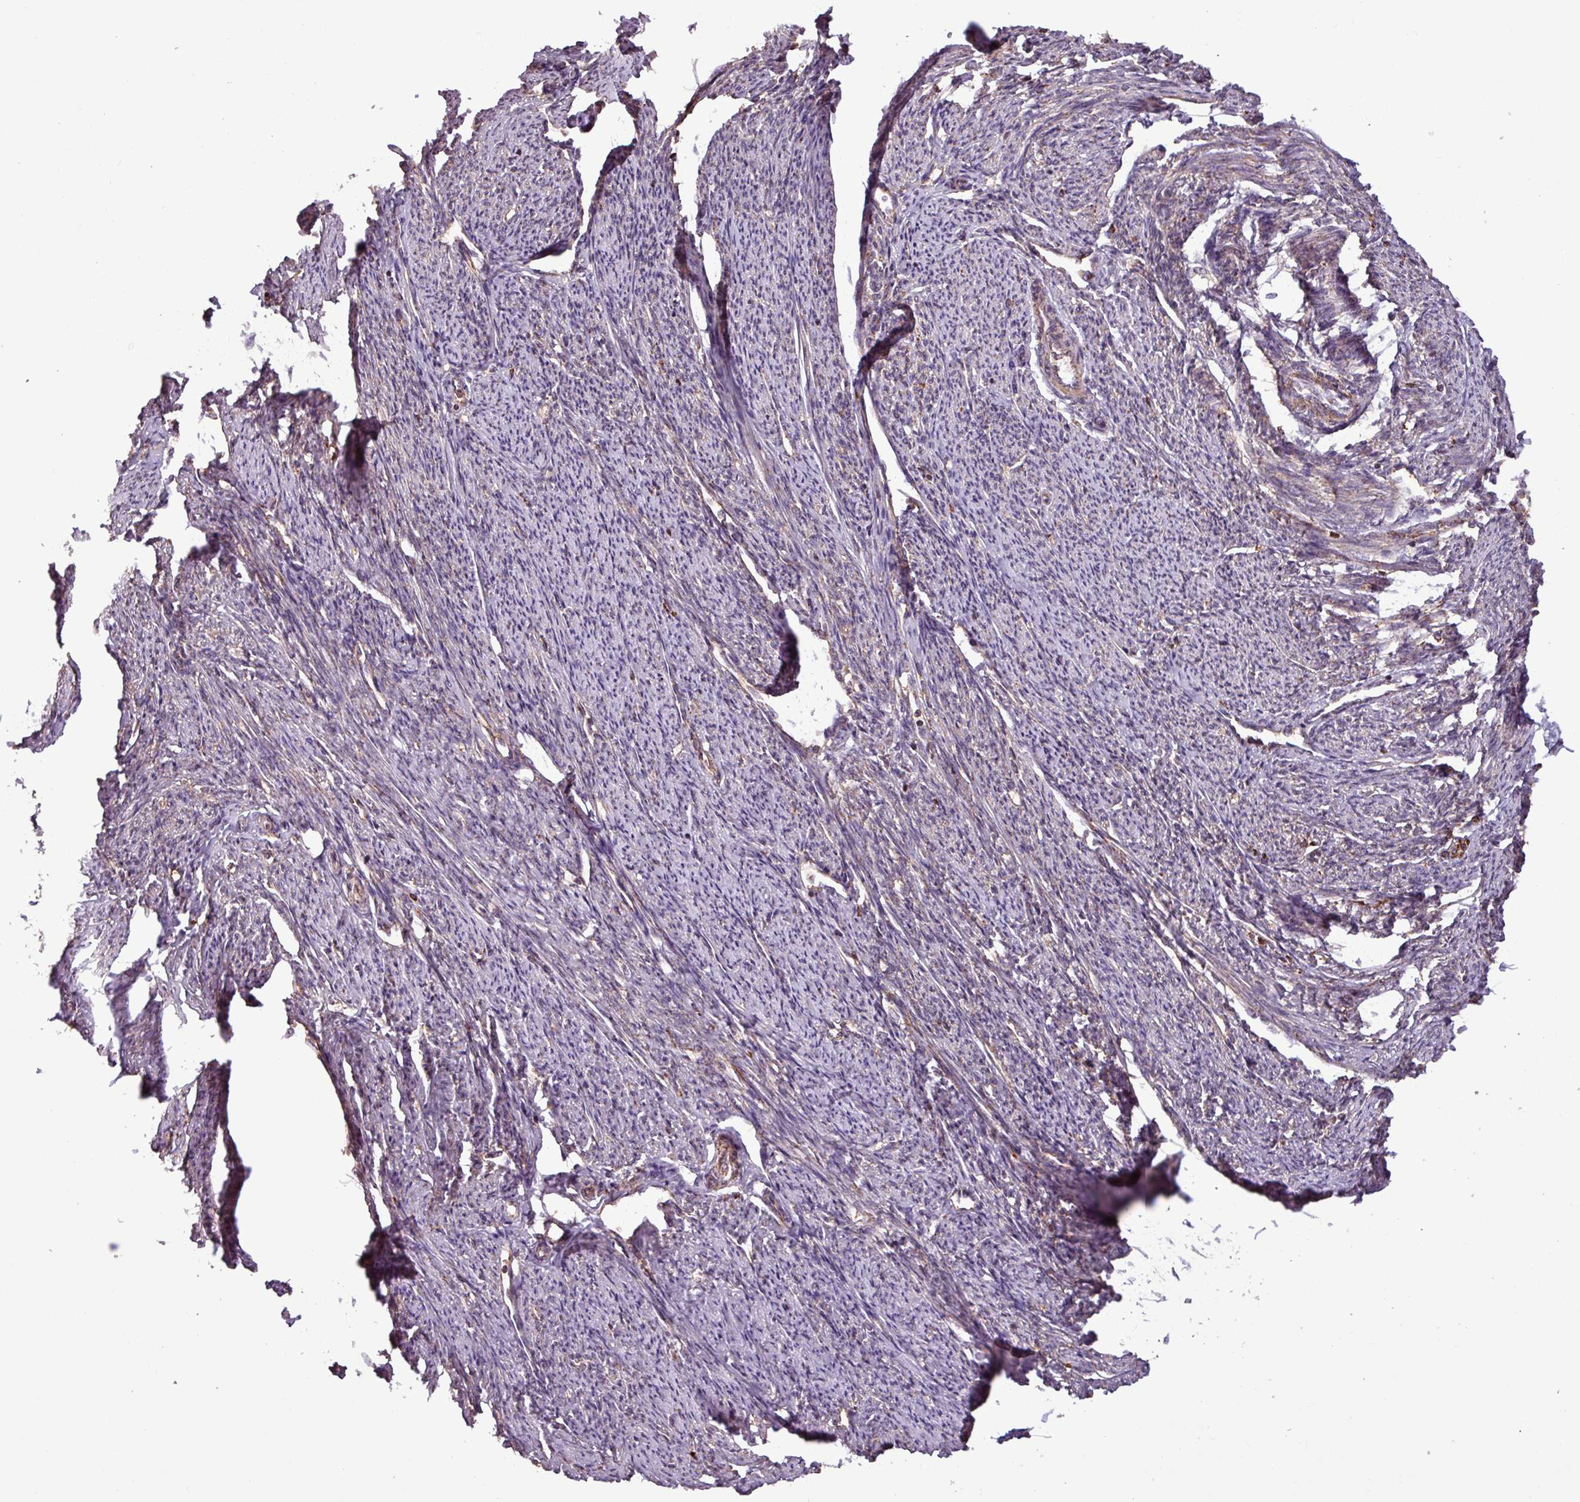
{"staining": {"intensity": "moderate", "quantity": "25%-75%", "location": "cytoplasmic/membranous"}, "tissue": "smooth muscle", "cell_type": "Smooth muscle cells", "image_type": "normal", "snomed": [{"axis": "morphology", "description": "Normal tissue, NOS"}, {"axis": "topography", "description": "Smooth muscle"}, {"axis": "topography", "description": "Uterus"}], "caption": "Smooth muscle was stained to show a protein in brown. There is medium levels of moderate cytoplasmic/membranous positivity in approximately 25%-75% of smooth muscle cells.", "gene": "MCTP2", "patient": {"sex": "female", "age": 59}}